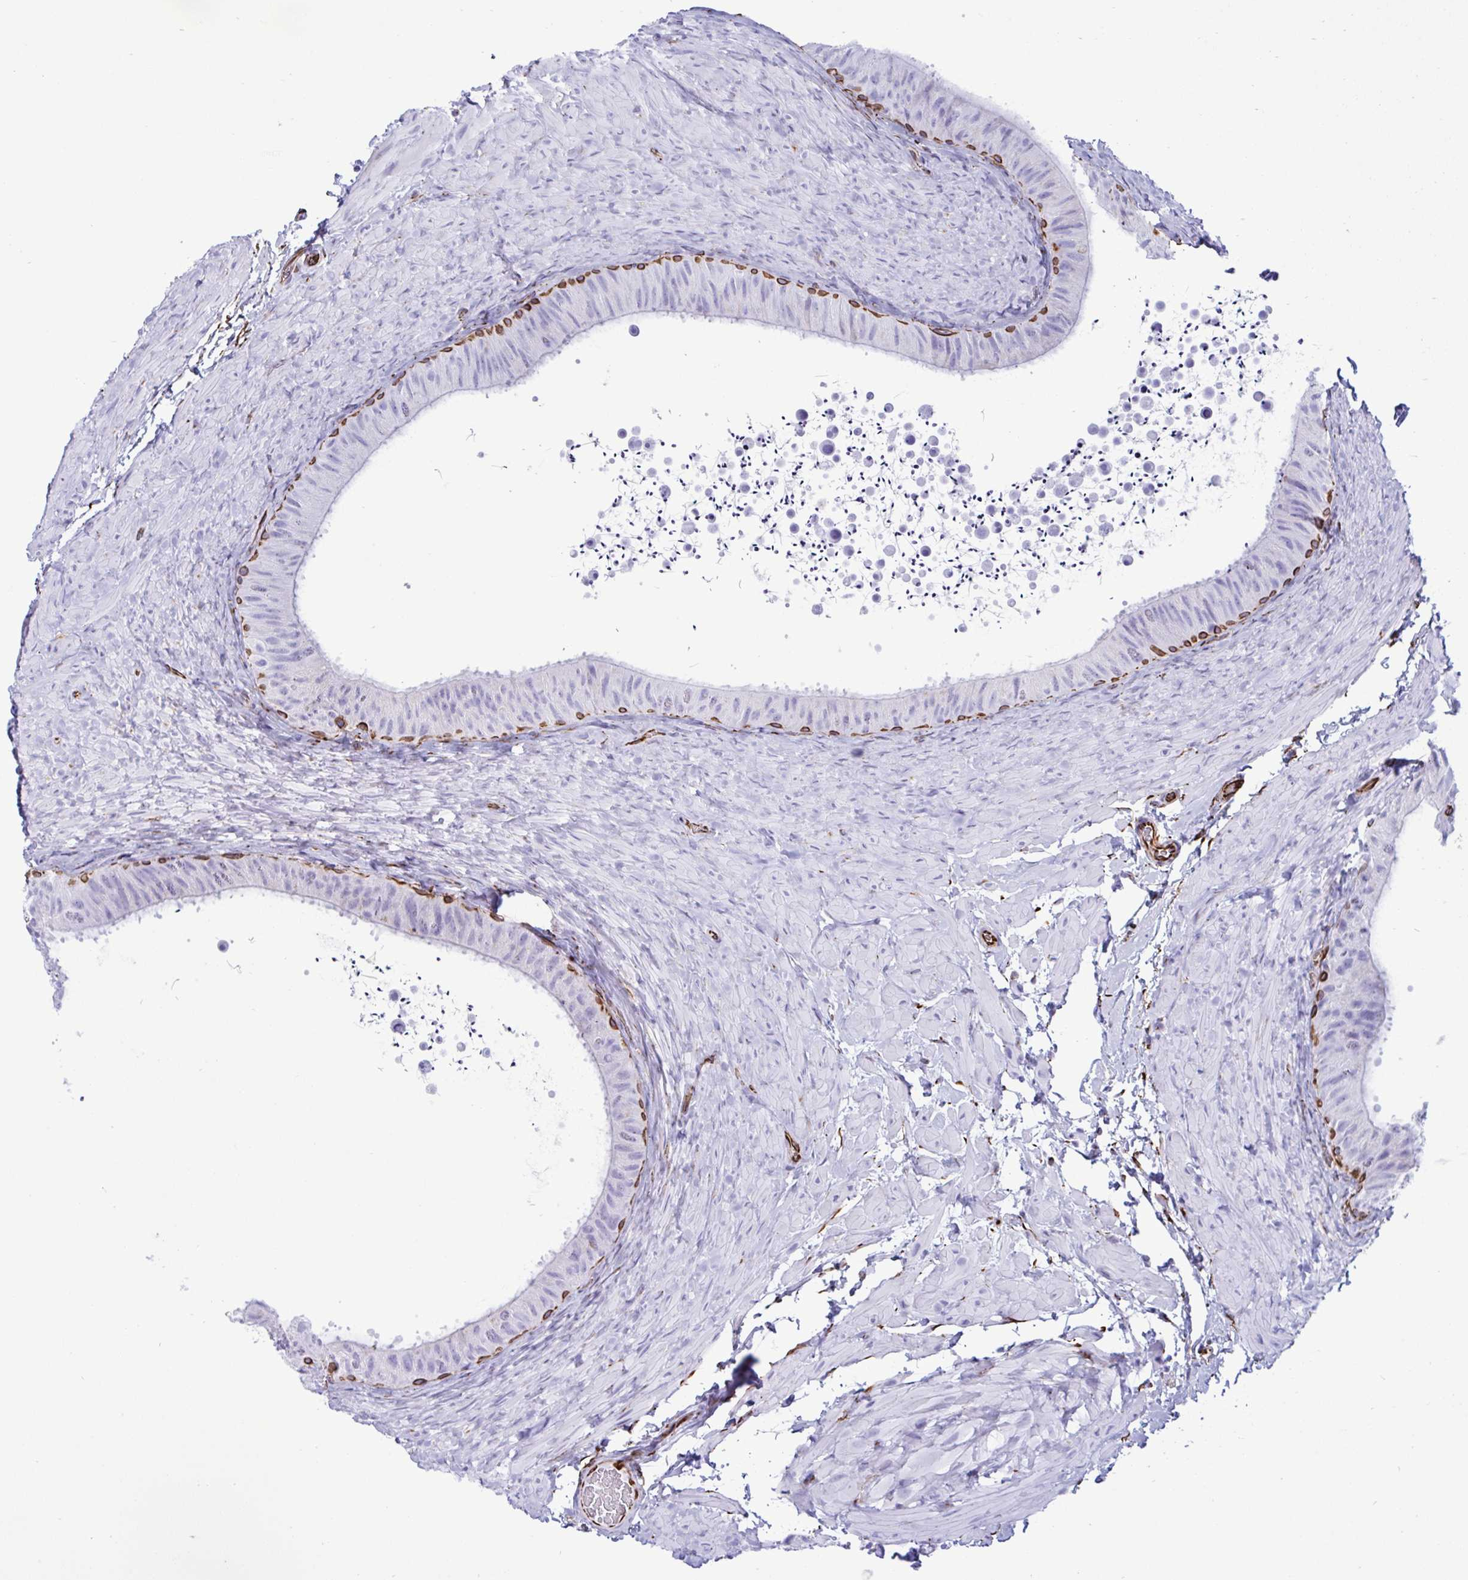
{"staining": {"intensity": "strong", "quantity": "<25%", "location": "cytoplasmic/membranous"}, "tissue": "epididymis", "cell_type": "Glandular cells", "image_type": "normal", "snomed": [{"axis": "morphology", "description": "Normal tissue, NOS"}, {"axis": "topography", "description": "Epididymis, spermatic cord, NOS"}, {"axis": "topography", "description": "Epididymis"}], "caption": "The image exhibits staining of normal epididymis, revealing strong cytoplasmic/membranous protein positivity (brown color) within glandular cells. The staining was performed using DAB, with brown indicating positive protein expression. Nuclei are stained blue with hematoxylin.", "gene": "SMAD5", "patient": {"sex": "male", "age": 31}}